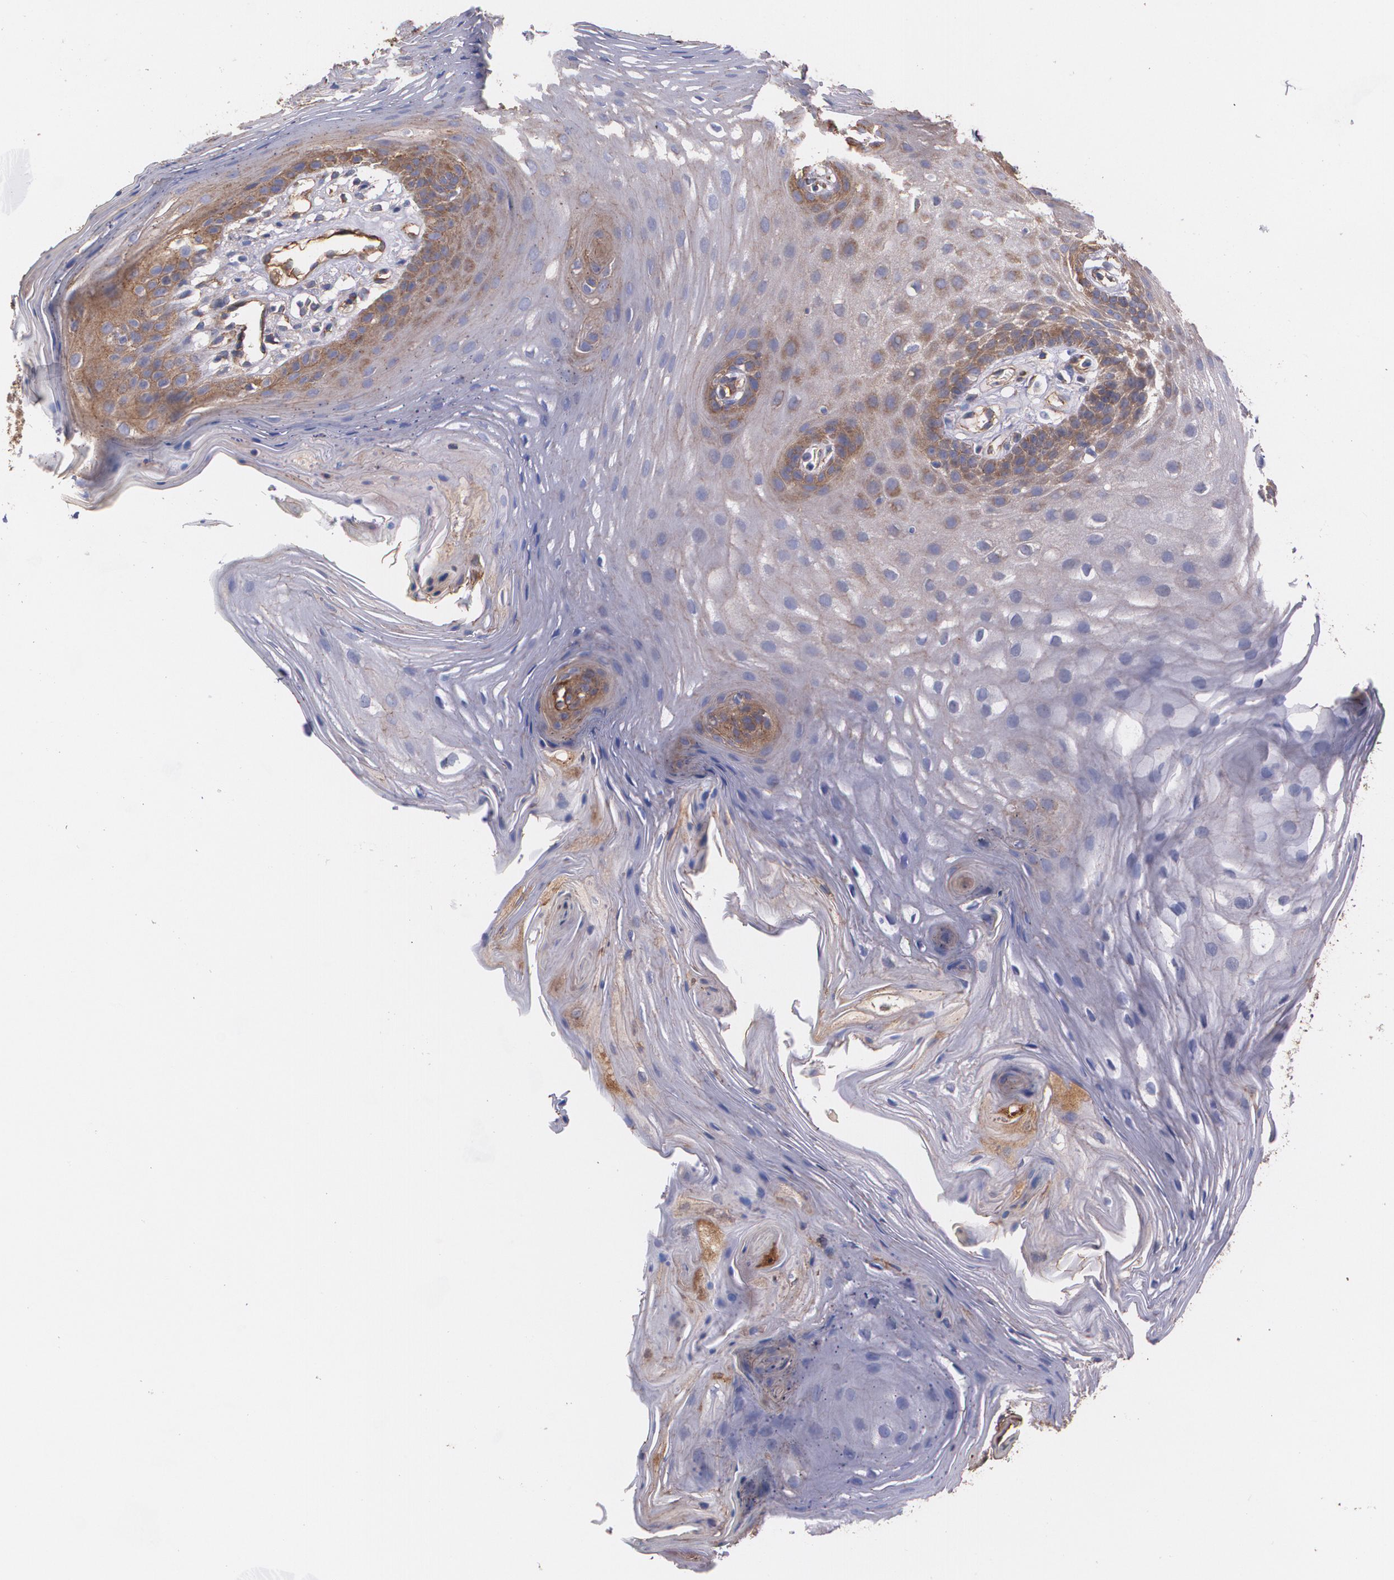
{"staining": {"intensity": "moderate", "quantity": "25%-75%", "location": "cytoplasmic/membranous"}, "tissue": "oral mucosa", "cell_type": "Squamous epithelial cells", "image_type": "normal", "snomed": [{"axis": "morphology", "description": "Normal tissue, NOS"}, {"axis": "topography", "description": "Oral tissue"}], "caption": "Normal oral mucosa demonstrates moderate cytoplasmic/membranous staining in approximately 25%-75% of squamous epithelial cells, visualized by immunohistochemistry. The staining is performed using DAB brown chromogen to label protein expression. The nuclei are counter-stained blue using hematoxylin.", "gene": "TJP1", "patient": {"sex": "male", "age": 62}}